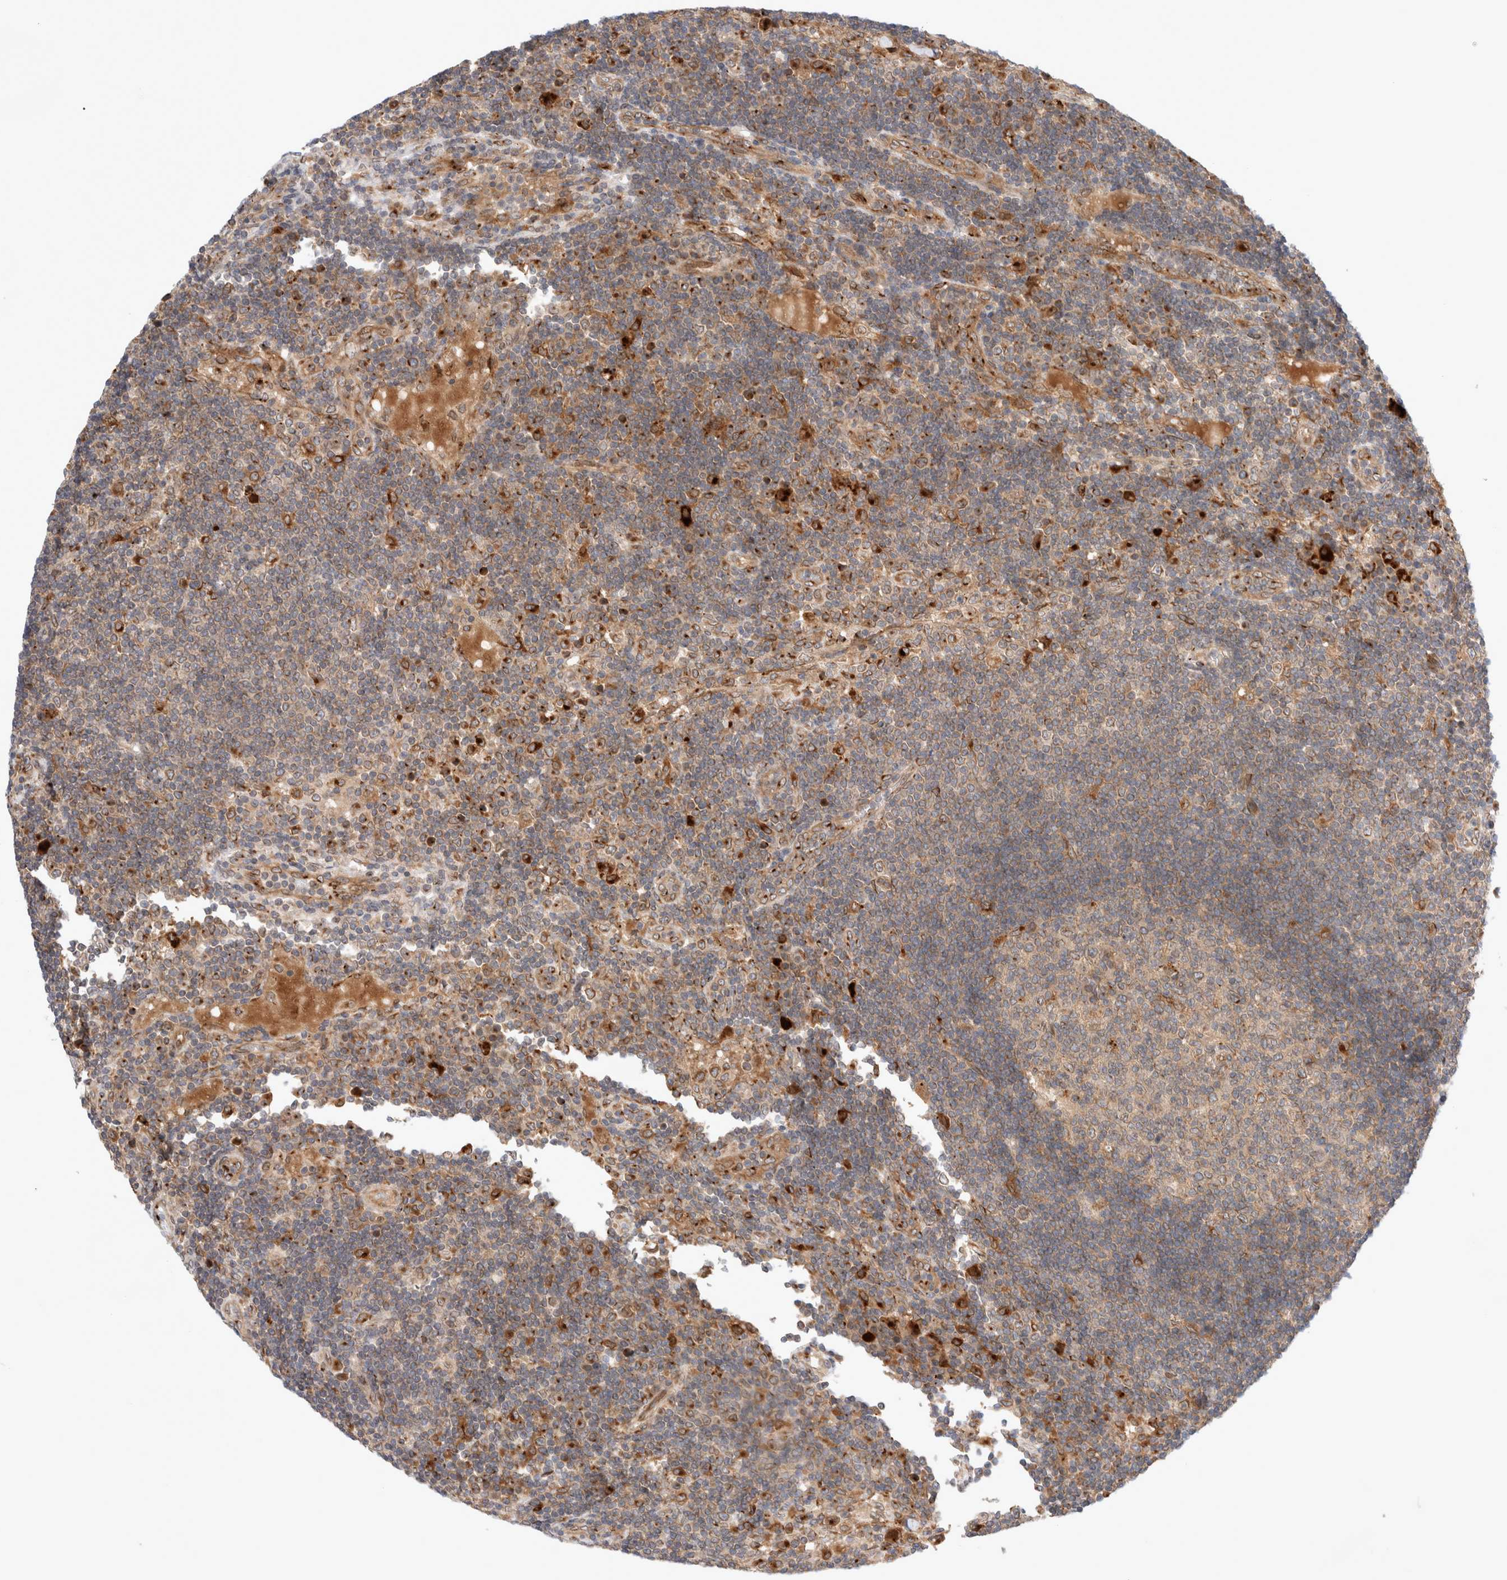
{"staining": {"intensity": "weak", "quantity": ">75%", "location": "cytoplasmic/membranous"}, "tissue": "lymph node", "cell_type": "Germinal center cells", "image_type": "normal", "snomed": [{"axis": "morphology", "description": "Normal tissue, NOS"}, {"axis": "topography", "description": "Lymph node"}], "caption": "Lymph node stained with DAB (3,3'-diaminobenzidine) immunohistochemistry reveals low levels of weak cytoplasmic/membranous staining in approximately >75% of germinal center cells. The protein of interest is stained brown, and the nuclei are stained in blue (DAB (3,3'-diaminobenzidine) IHC with brightfield microscopy, high magnification).", "gene": "GCN1", "patient": {"sex": "female", "age": 53}}